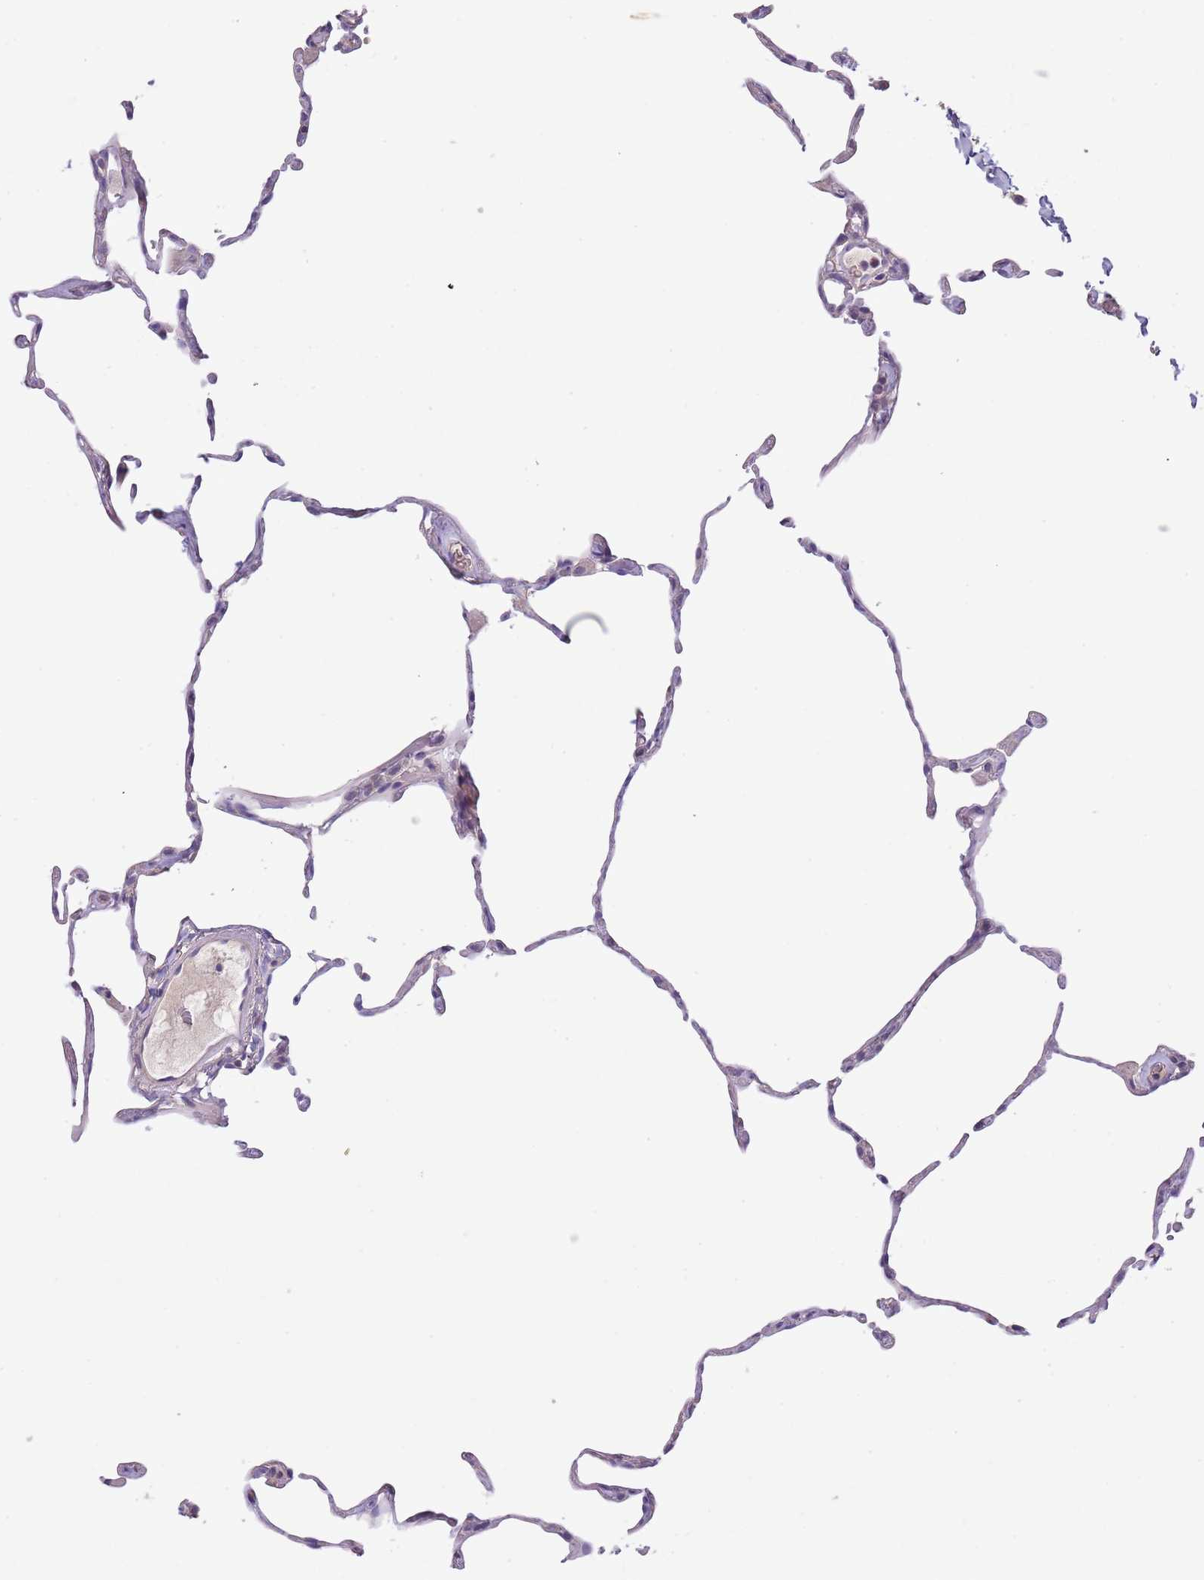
{"staining": {"intensity": "negative", "quantity": "none", "location": "none"}, "tissue": "lung", "cell_type": "Alveolar cells", "image_type": "normal", "snomed": [{"axis": "morphology", "description": "Normal tissue, NOS"}, {"axis": "topography", "description": "Lung"}], "caption": "An IHC micrograph of benign lung is shown. There is no staining in alveolar cells of lung. (IHC, brightfield microscopy, high magnification).", "gene": "ZNF658", "patient": {"sex": "female", "age": 57}}